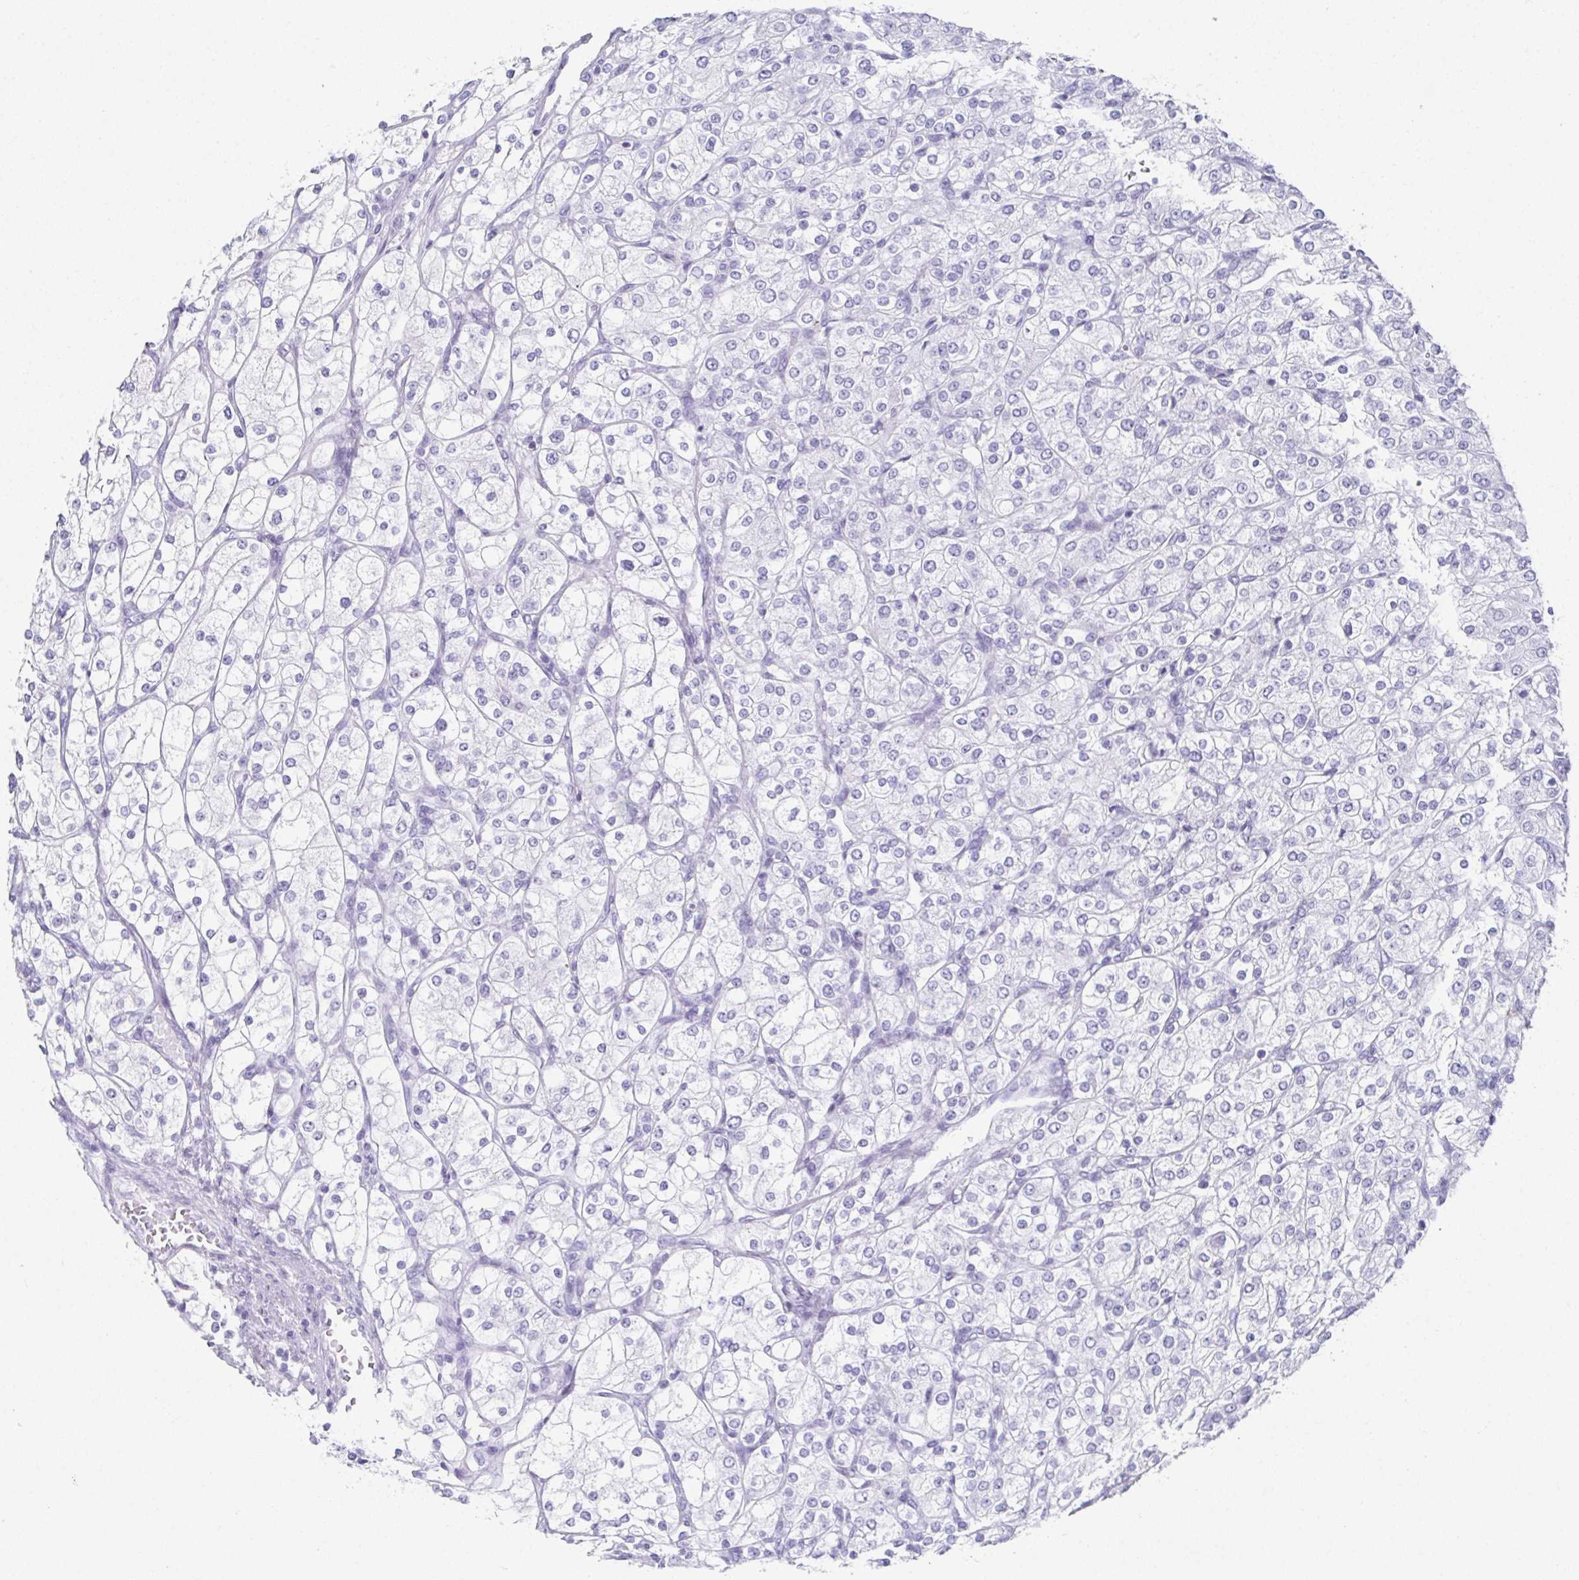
{"staining": {"intensity": "negative", "quantity": "none", "location": "none"}, "tissue": "renal cancer", "cell_type": "Tumor cells", "image_type": "cancer", "snomed": [{"axis": "morphology", "description": "Adenocarcinoma, NOS"}, {"axis": "topography", "description": "Kidney"}], "caption": "Immunohistochemical staining of adenocarcinoma (renal) reveals no significant expression in tumor cells. (Immunohistochemistry, brightfield microscopy, high magnification).", "gene": "SYCP1", "patient": {"sex": "male", "age": 80}}